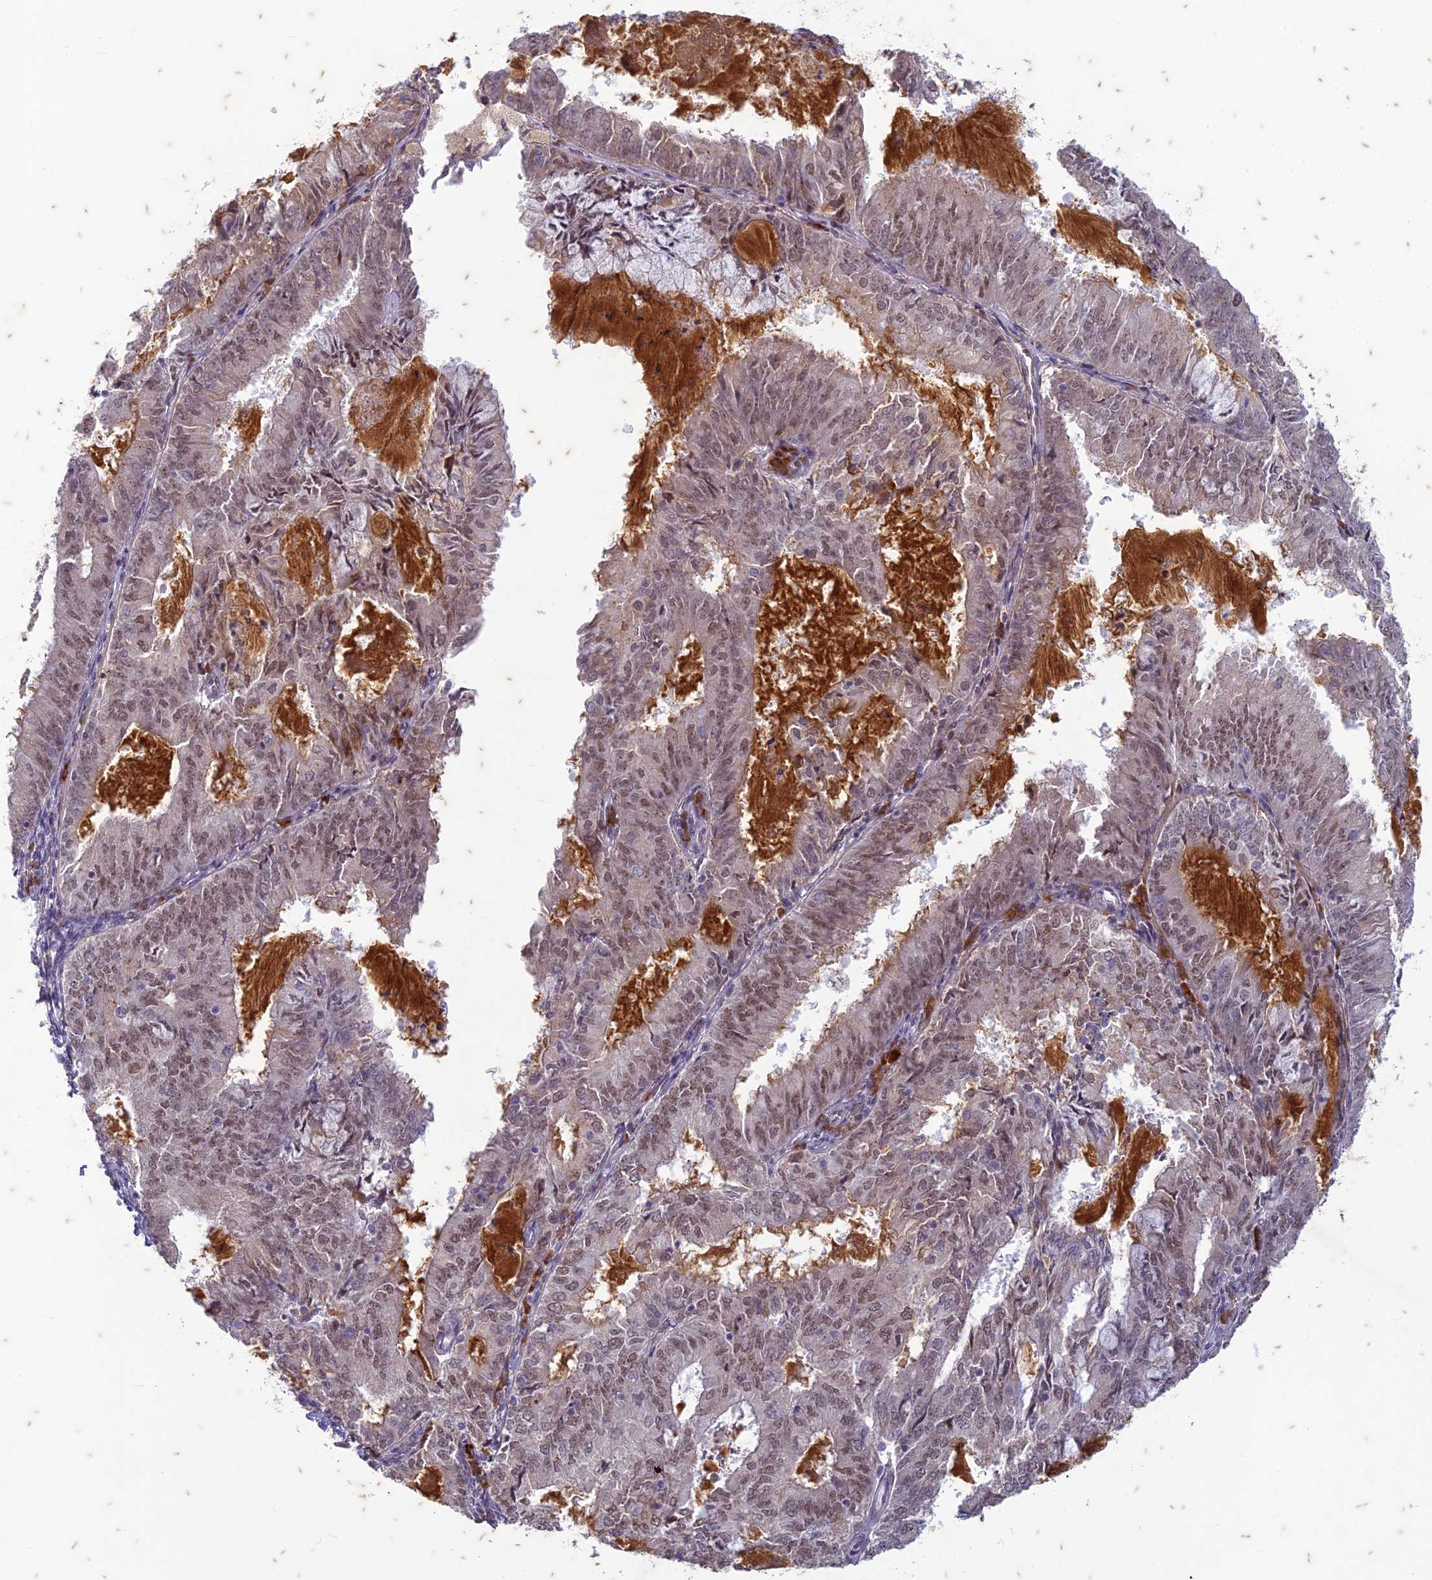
{"staining": {"intensity": "weak", "quantity": ">75%", "location": "nuclear"}, "tissue": "endometrial cancer", "cell_type": "Tumor cells", "image_type": "cancer", "snomed": [{"axis": "morphology", "description": "Adenocarcinoma, NOS"}, {"axis": "topography", "description": "Endometrium"}], "caption": "Immunohistochemistry (IHC) (DAB (3,3'-diaminobenzidine)) staining of human endometrial cancer (adenocarcinoma) demonstrates weak nuclear protein staining in approximately >75% of tumor cells. (DAB IHC, brown staining for protein, blue staining for nuclei).", "gene": "PABPN1L", "patient": {"sex": "female", "age": 57}}